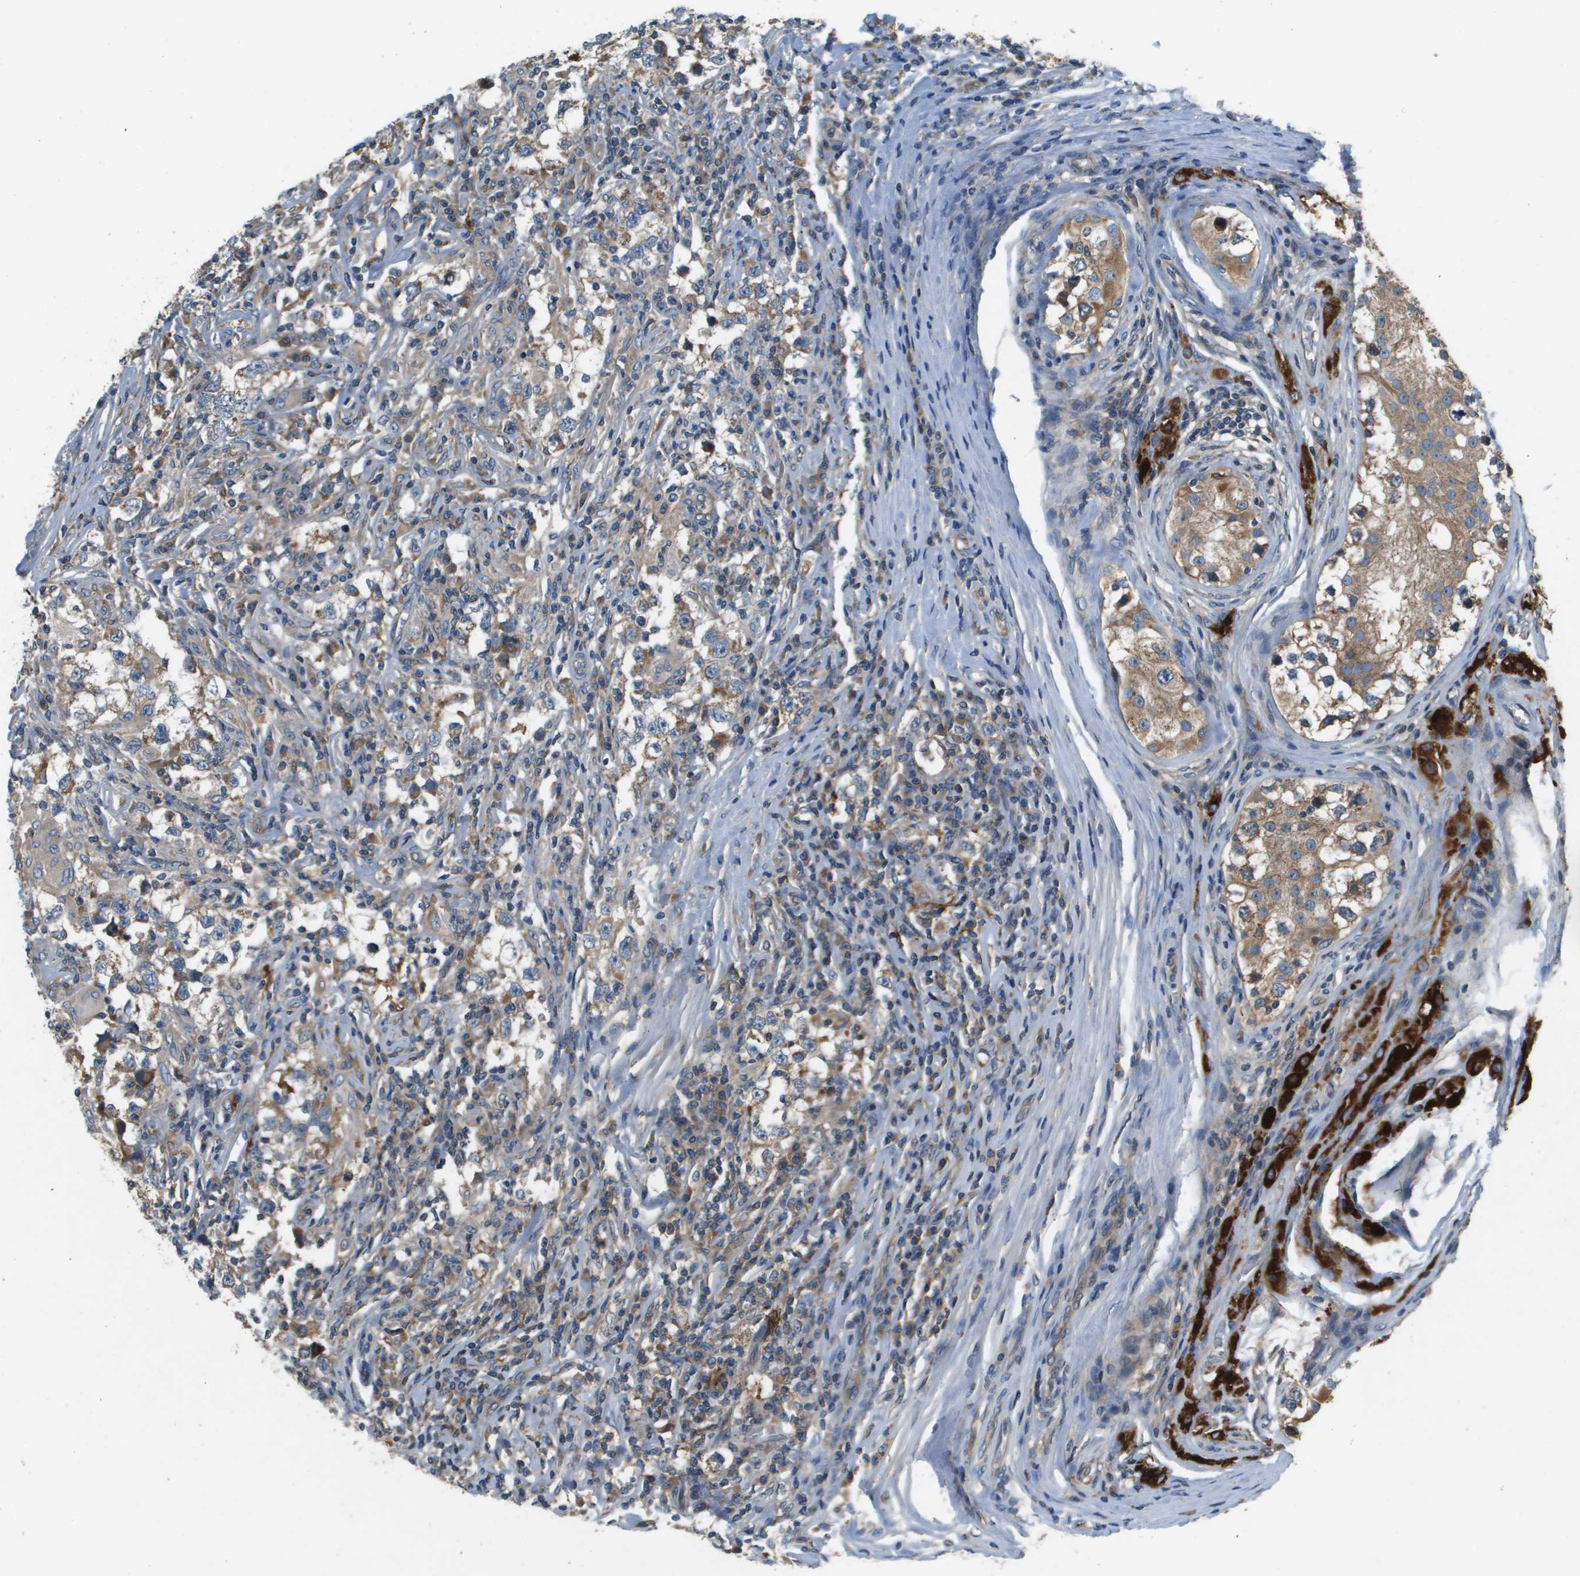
{"staining": {"intensity": "moderate", "quantity": "25%-75%", "location": "cytoplasmic/membranous"}, "tissue": "testis cancer", "cell_type": "Tumor cells", "image_type": "cancer", "snomed": [{"axis": "morphology", "description": "Carcinoma, Embryonal, NOS"}, {"axis": "topography", "description": "Testis"}], "caption": "A brown stain highlights moderate cytoplasmic/membranous staining of a protein in testis cancer tumor cells. The staining is performed using DAB (3,3'-diaminobenzidine) brown chromogen to label protein expression. The nuclei are counter-stained blue using hematoxylin.", "gene": "SAMSN1", "patient": {"sex": "male", "age": 21}}